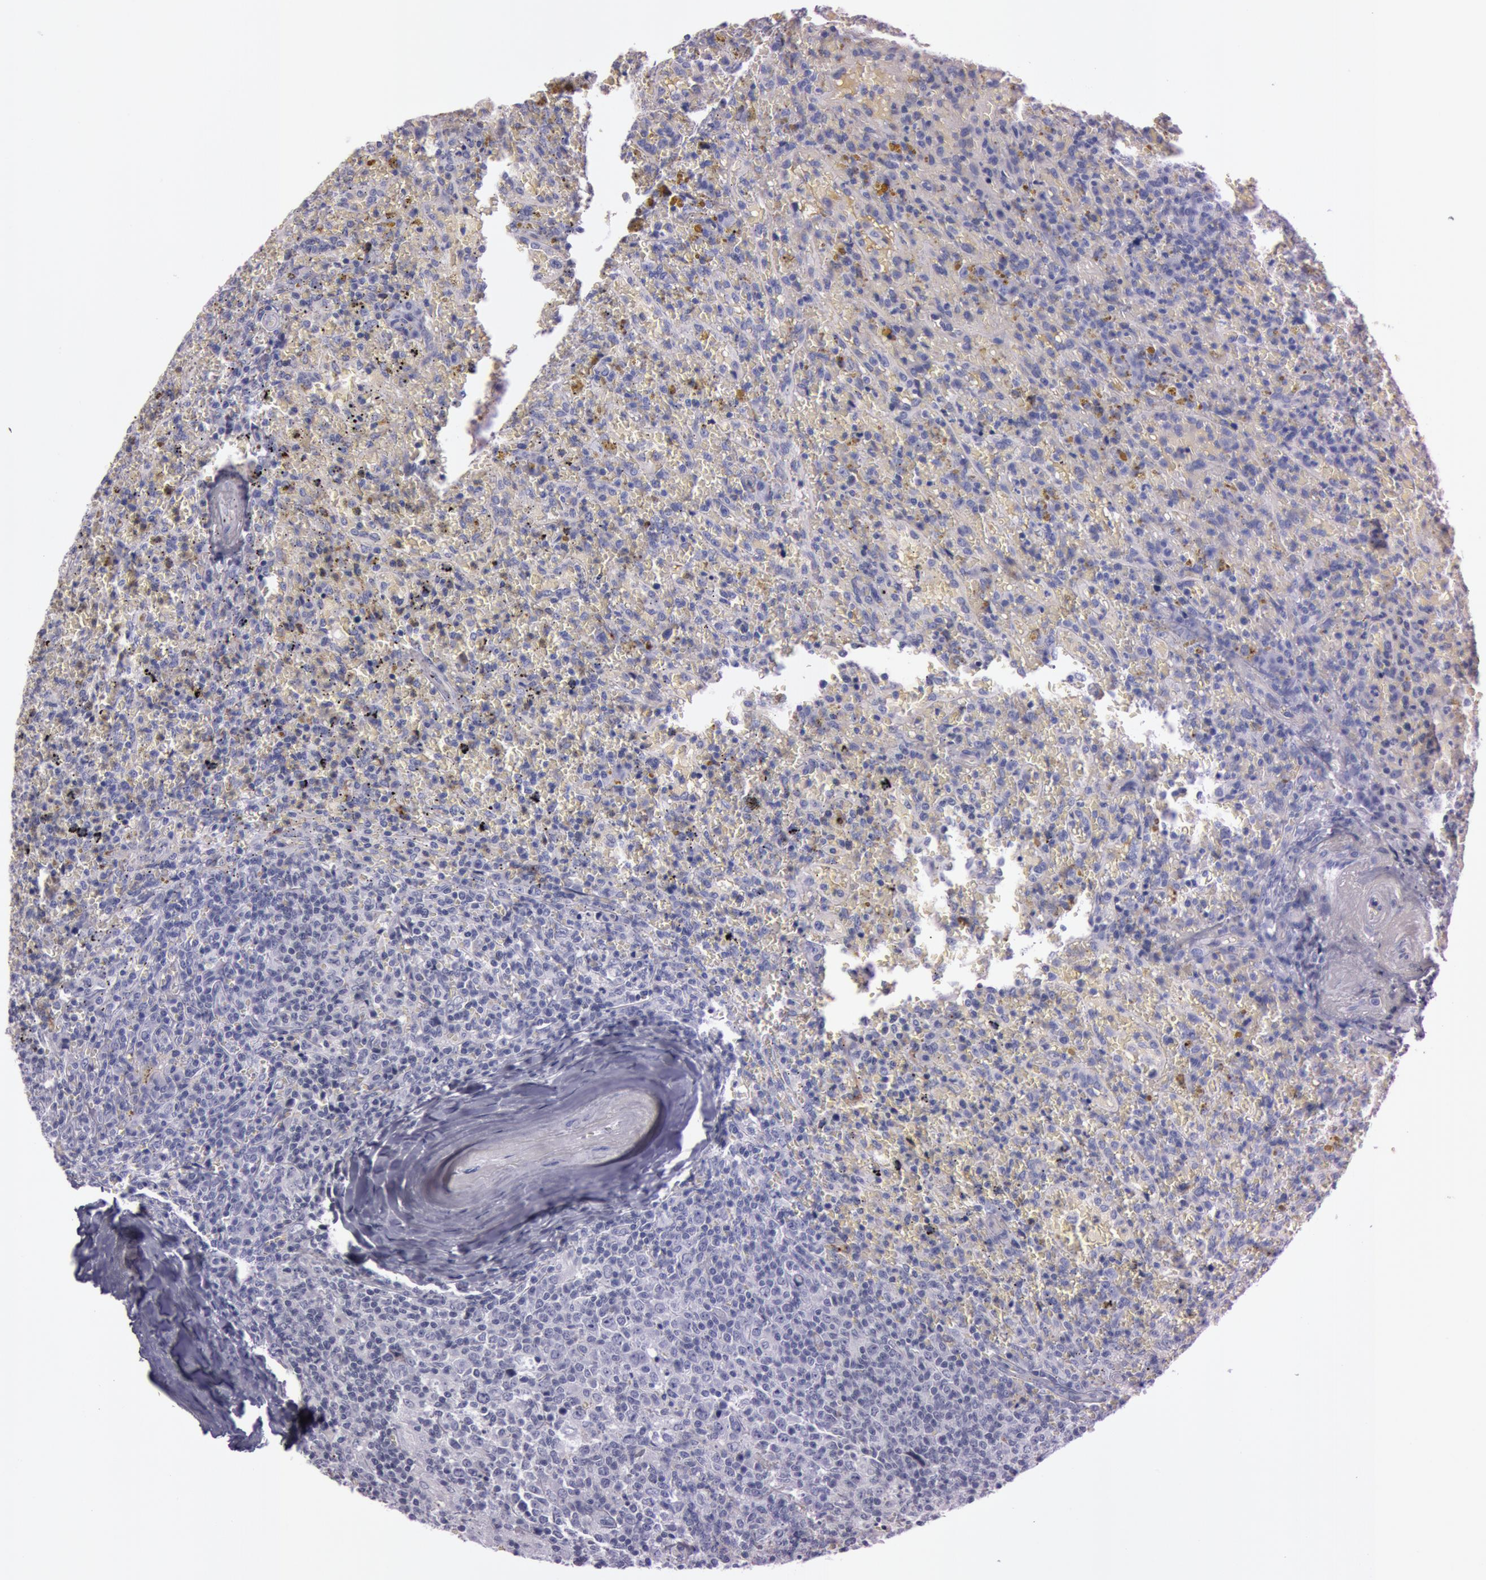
{"staining": {"intensity": "negative", "quantity": "none", "location": "none"}, "tissue": "lymphoma", "cell_type": "Tumor cells", "image_type": "cancer", "snomed": [{"axis": "morphology", "description": "Malignant lymphoma, non-Hodgkin's type, High grade"}, {"axis": "topography", "description": "Spleen"}, {"axis": "topography", "description": "Lymph node"}], "caption": "DAB immunohistochemical staining of human malignant lymphoma, non-Hodgkin's type (high-grade) demonstrates no significant staining in tumor cells.", "gene": "FOLH1", "patient": {"sex": "female", "age": 70}}